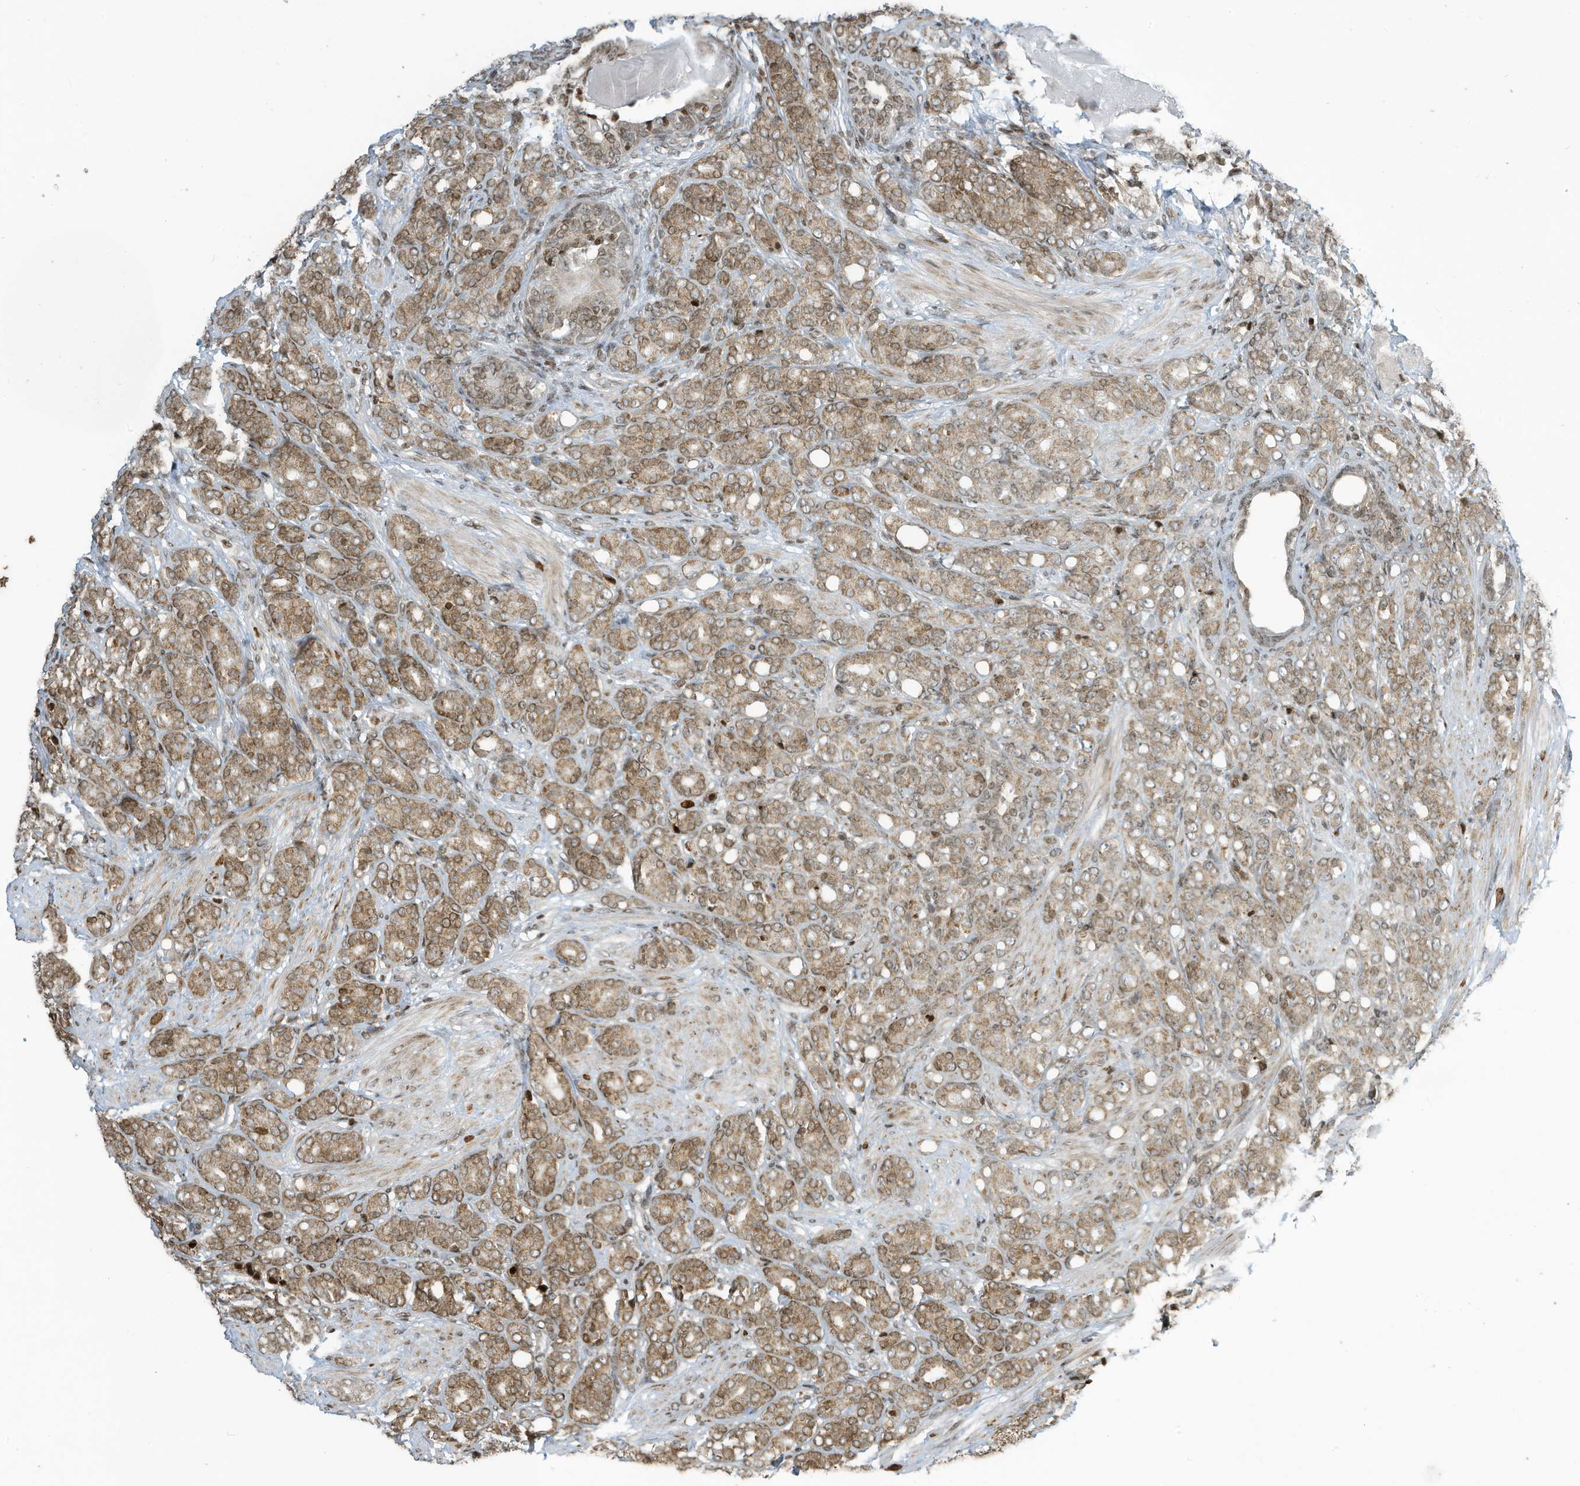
{"staining": {"intensity": "moderate", "quantity": ">75%", "location": "cytoplasmic/membranous,nuclear"}, "tissue": "prostate cancer", "cell_type": "Tumor cells", "image_type": "cancer", "snomed": [{"axis": "morphology", "description": "Adenocarcinoma, High grade"}, {"axis": "topography", "description": "Prostate"}], "caption": "Brown immunohistochemical staining in human prostate cancer (adenocarcinoma (high-grade)) reveals moderate cytoplasmic/membranous and nuclear positivity in about >75% of tumor cells. (DAB (3,3'-diaminobenzidine) IHC, brown staining for protein, blue staining for nuclei).", "gene": "ADI1", "patient": {"sex": "male", "age": 62}}